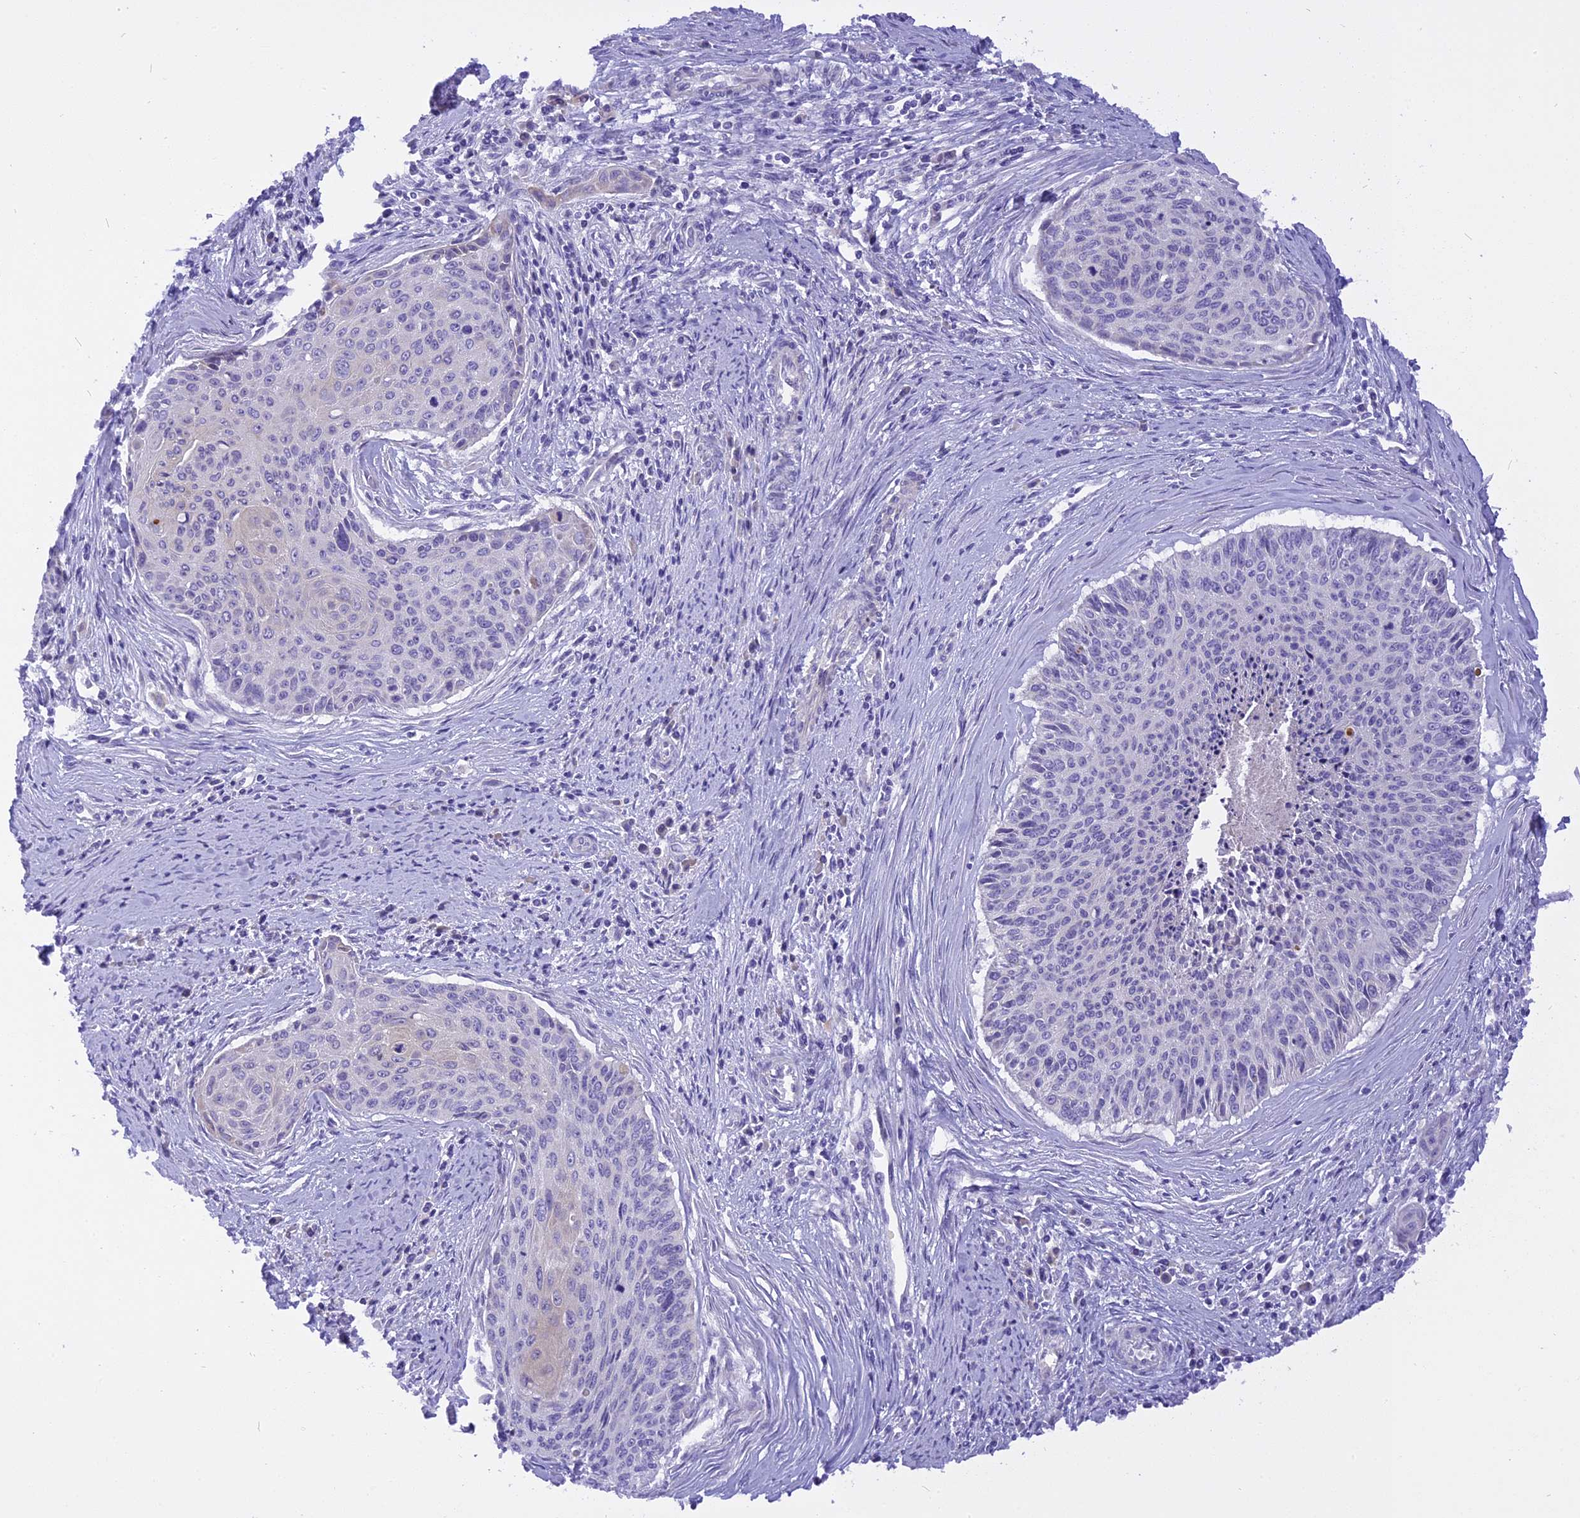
{"staining": {"intensity": "negative", "quantity": "none", "location": "none"}, "tissue": "cervical cancer", "cell_type": "Tumor cells", "image_type": "cancer", "snomed": [{"axis": "morphology", "description": "Squamous cell carcinoma, NOS"}, {"axis": "topography", "description": "Cervix"}], "caption": "Immunohistochemical staining of cervical squamous cell carcinoma reveals no significant staining in tumor cells.", "gene": "TRIM3", "patient": {"sex": "female", "age": 55}}